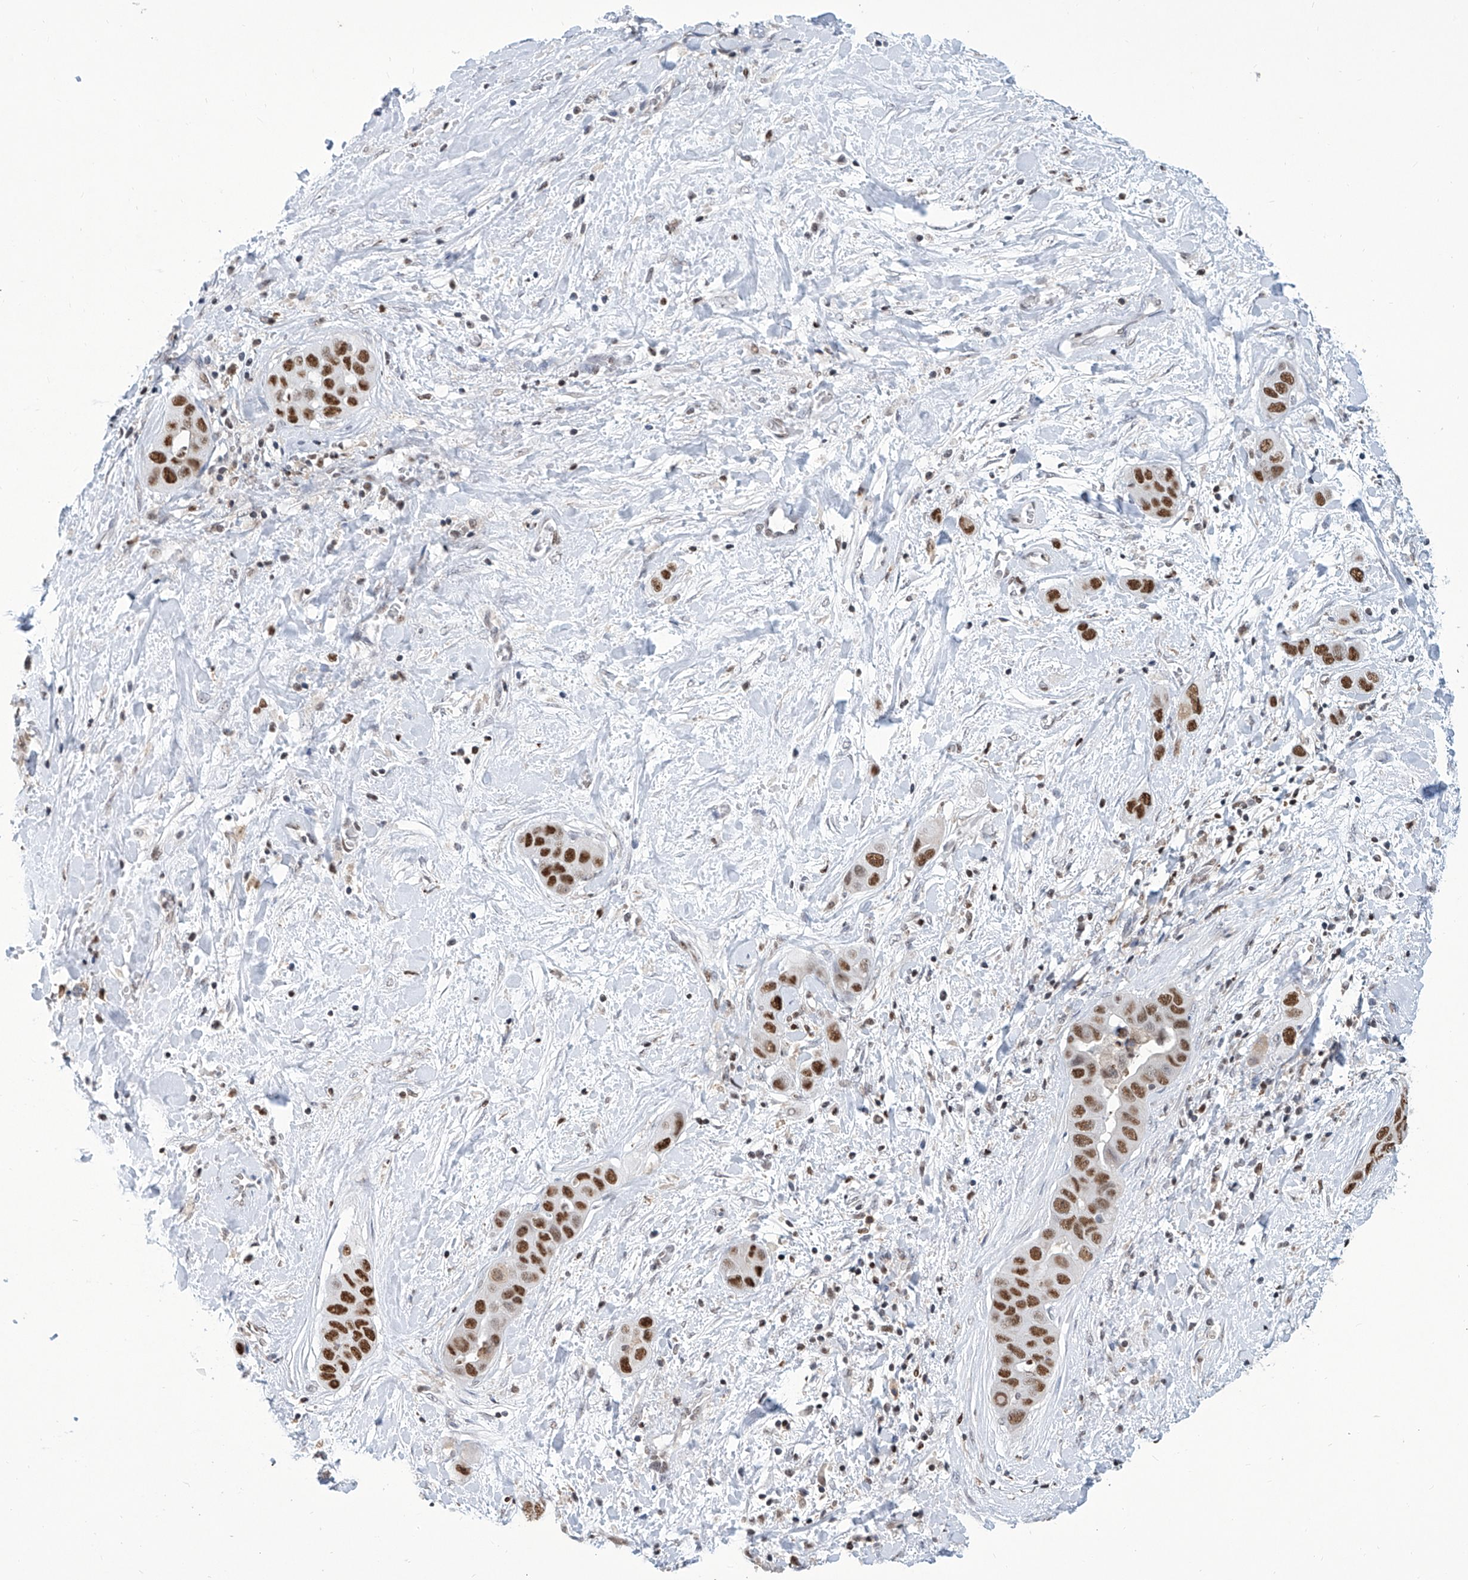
{"staining": {"intensity": "strong", "quantity": ">75%", "location": "nuclear"}, "tissue": "liver cancer", "cell_type": "Tumor cells", "image_type": "cancer", "snomed": [{"axis": "morphology", "description": "Cholangiocarcinoma"}, {"axis": "topography", "description": "Liver"}], "caption": "Liver cholangiocarcinoma stained for a protein (brown) demonstrates strong nuclear positive staining in approximately >75% of tumor cells.", "gene": "SREBF2", "patient": {"sex": "female", "age": 52}}